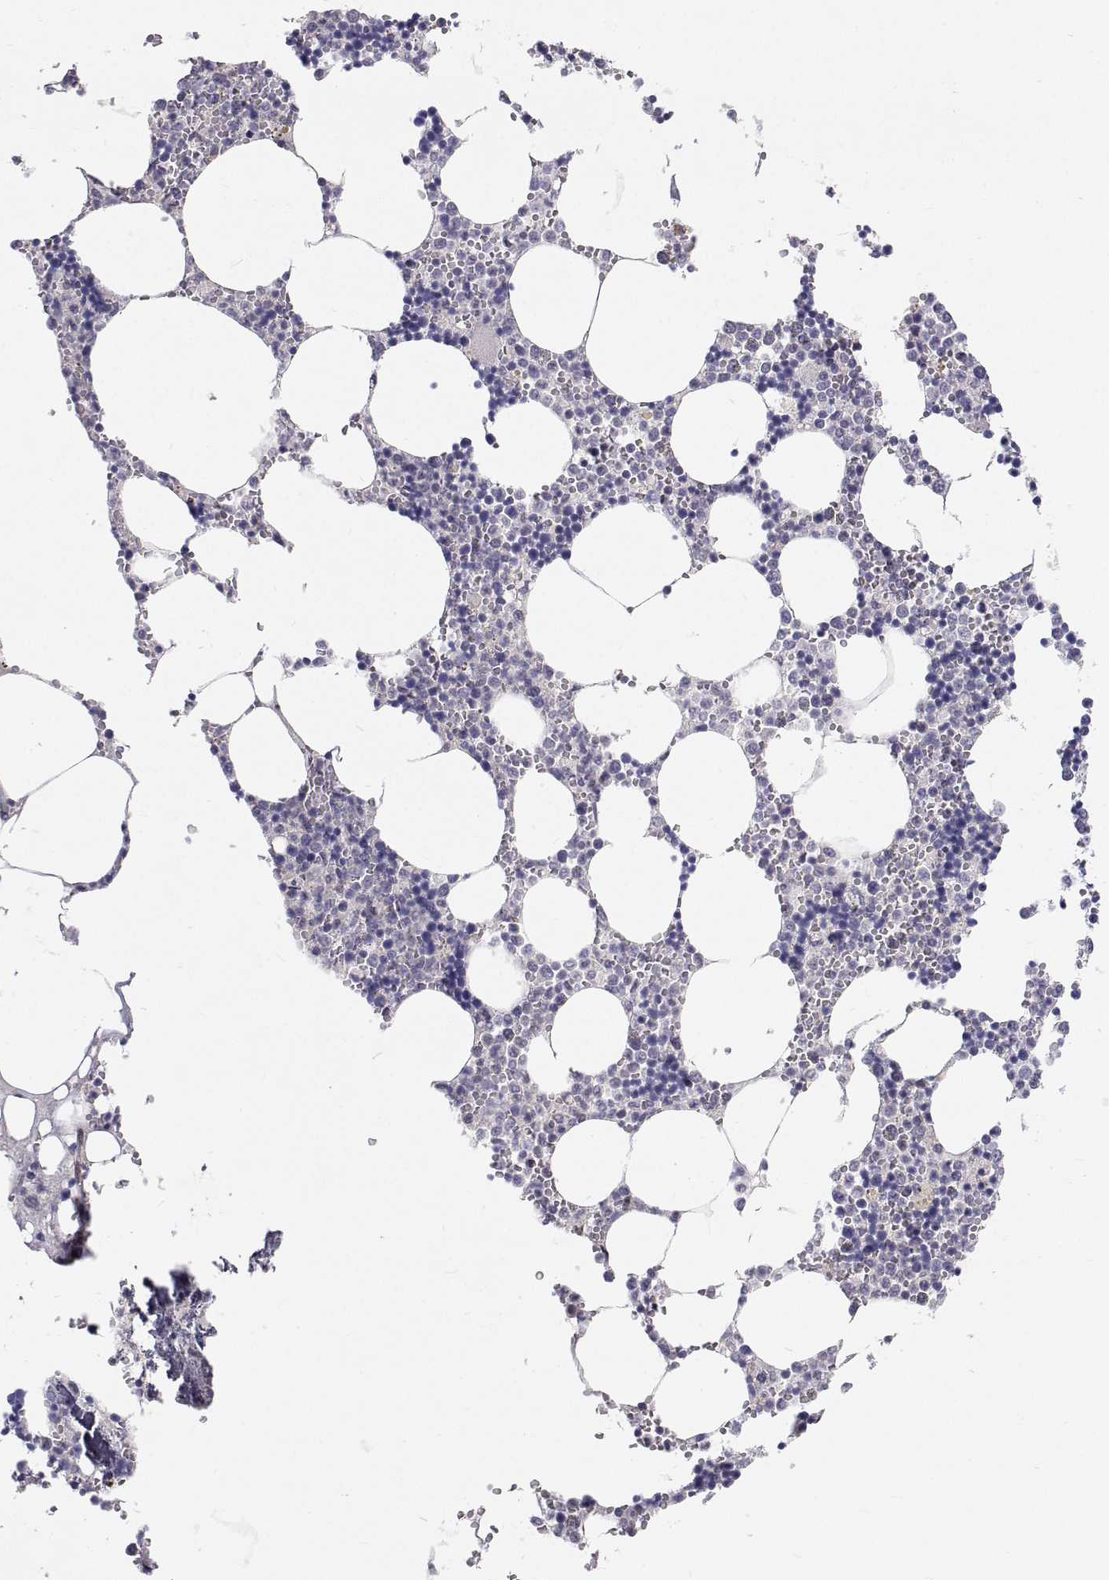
{"staining": {"intensity": "negative", "quantity": "none", "location": "none"}, "tissue": "bone marrow", "cell_type": "Hematopoietic cells", "image_type": "normal", "snomed": [{"axis": "morphology", "description": "Normal tissue, NOS"}, {"axis": "topography", "description": "Bone marrow"}], "caption": "This is an immunohistochemistry (IHC) micrograph of normal human bone marrow. There is no positivity in hematopoietic cells.", "gene": "MYPN", "patient": {"sex": "male", "age": 54}}